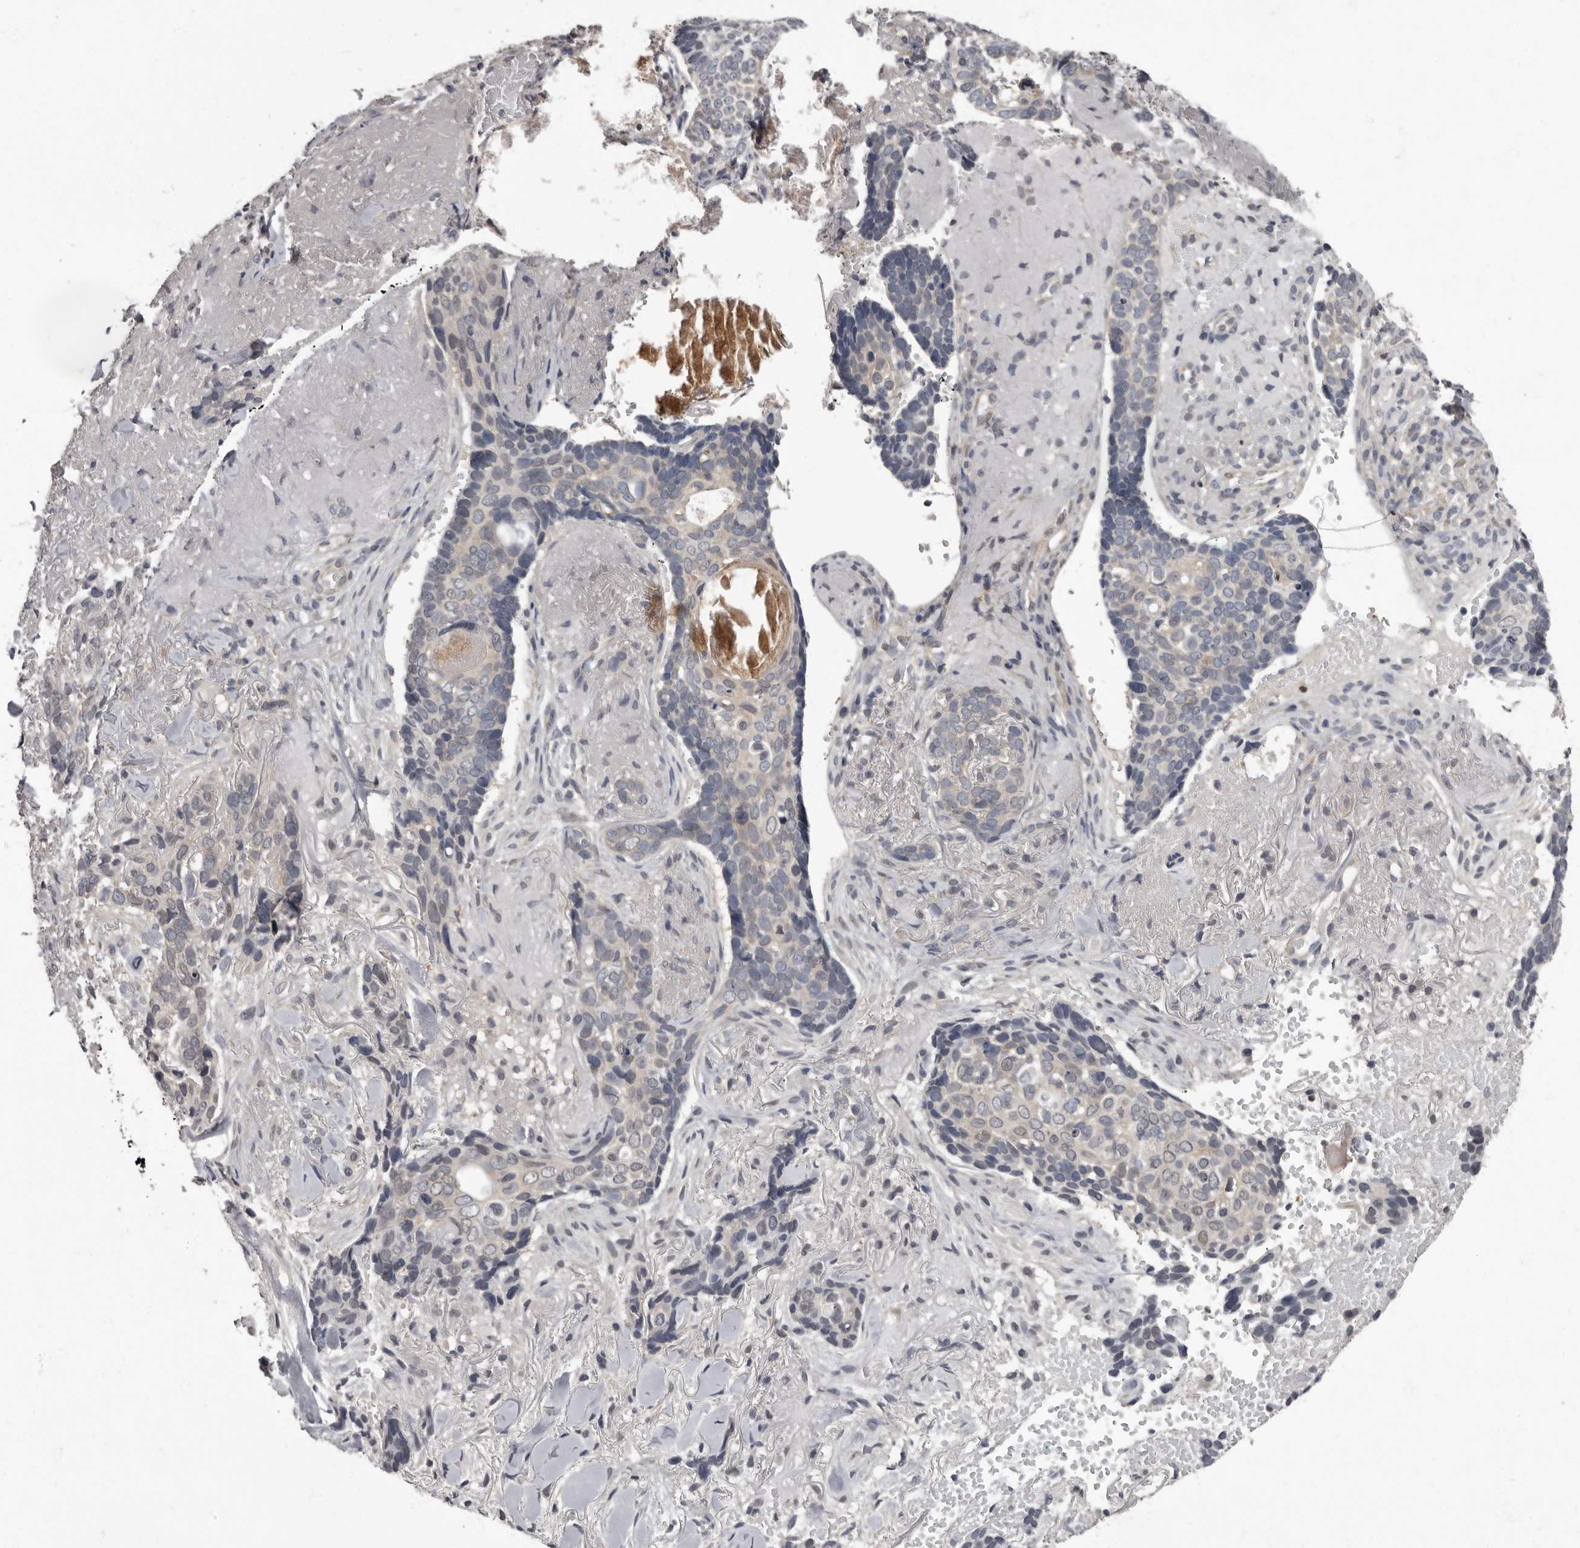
{"staining": {"intensity": "weak", "quantity": "<25%", "location": "cytoplasmic/membranous"}, "tissue": "skin cancer", "cell_type": "Tumor cells", "image_type": "cancer", "snomed": [{"axis": "morphology", "description": "Basal cell carcinoma"}, {"axis": "topography", "description": "Skin"}], "caption": "High magnification brightfield microscopy of skin cancer (basal cell carcinoma) stained with DAB (3,3'-diaminobenzidine) (brown) and counterstained with hematoxylin (blue): tumor cells show no significant expression.", "gene": "C1orf50", "patient": {"sex": "female", "age": 82}}